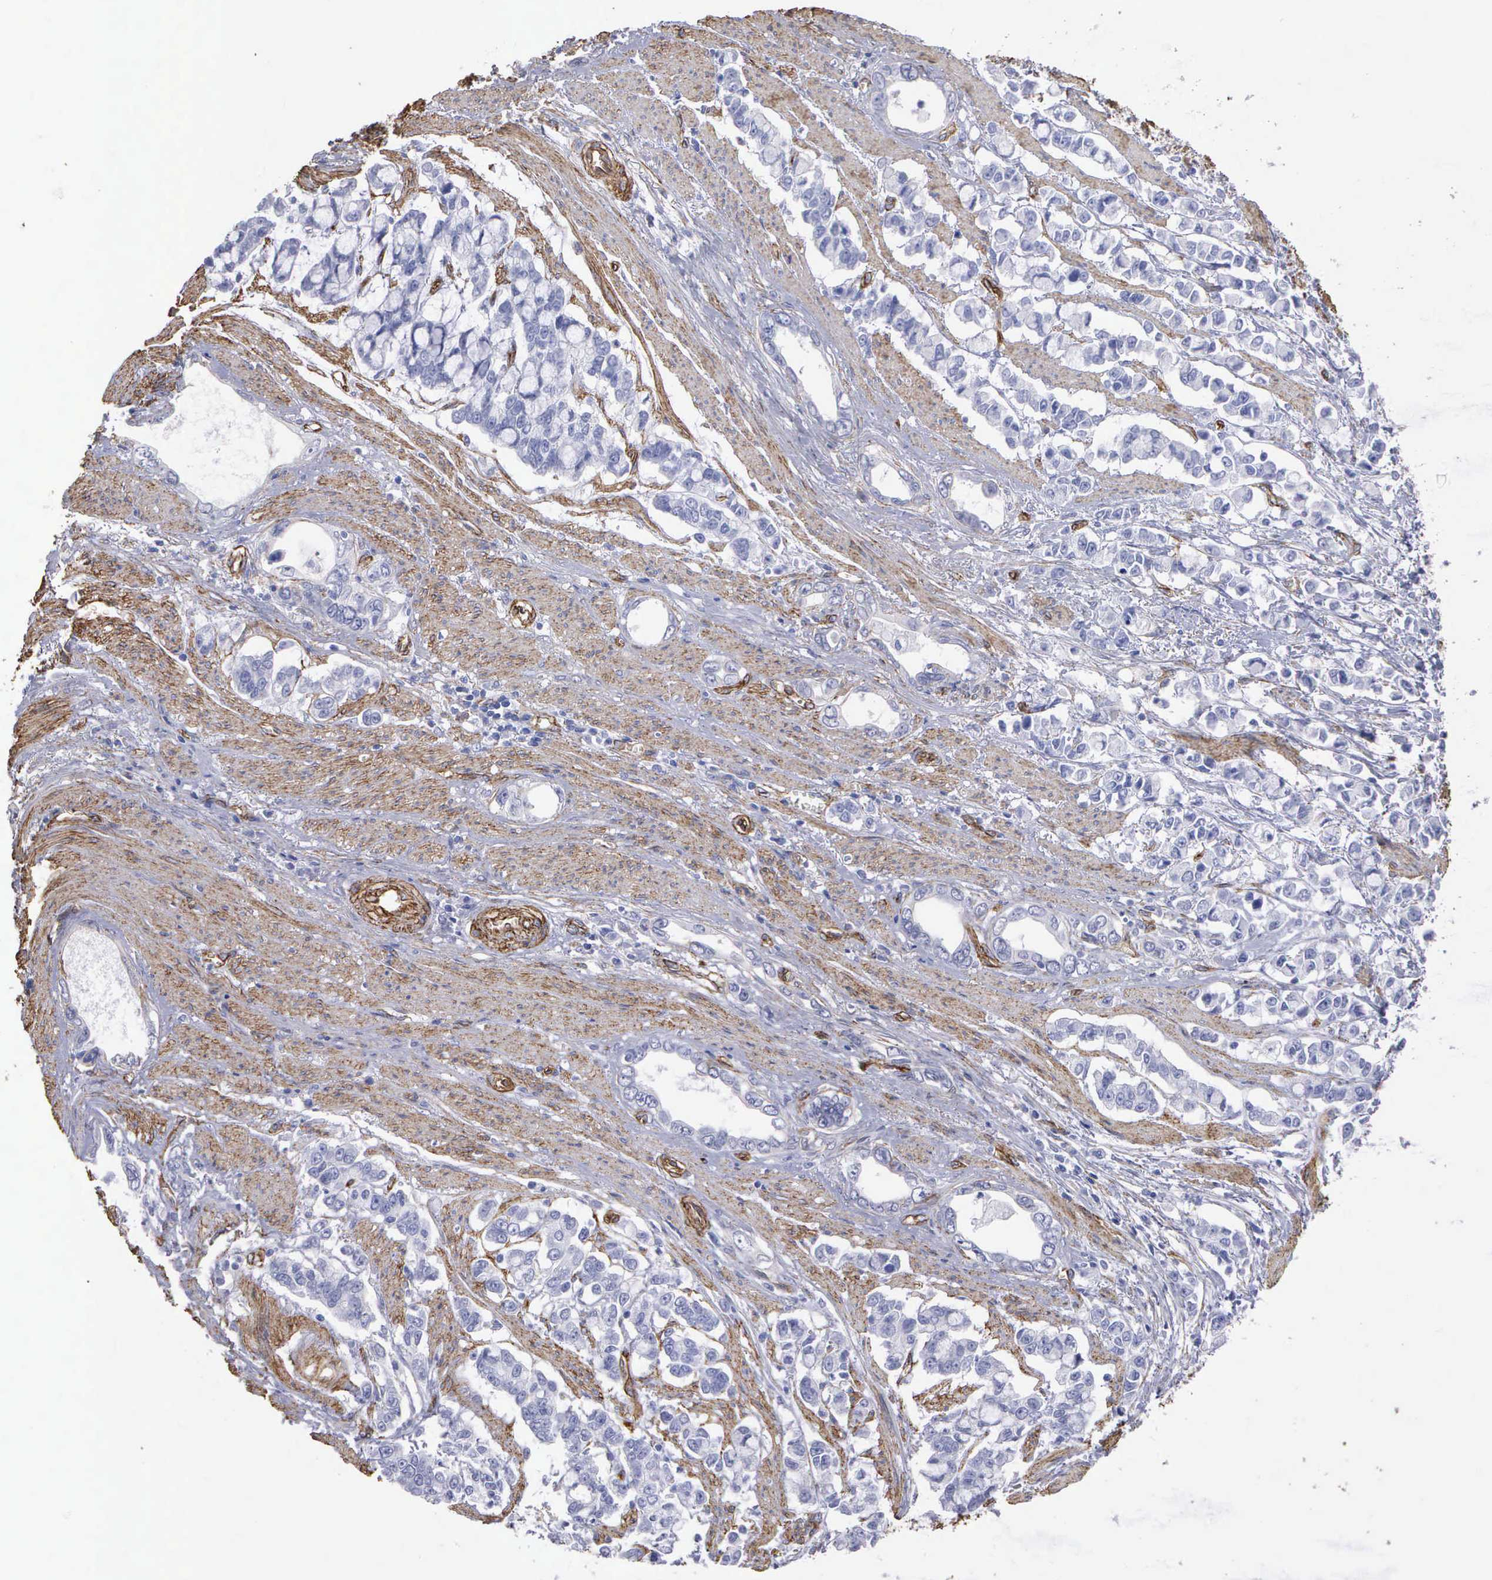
{"staining": {"intensity": "negative", "quantity": "none", "location": "none"}, "tissue": "stomach cancer", "cell_type": "Tumor cells", "image_type": "cancer", "snomed": [{"axis": "morphology", "description": "Adenocarcinoma, NOS"}, {"axis": "topography", "description": "Stomach"}], "caption": "Immunohistochemical staining of human adenocarcinoma (stomach) exhibits no significant positivity in tumor cells.", "gene": "MAGEB10", "patient": {"sex": "male", "age": 78}}